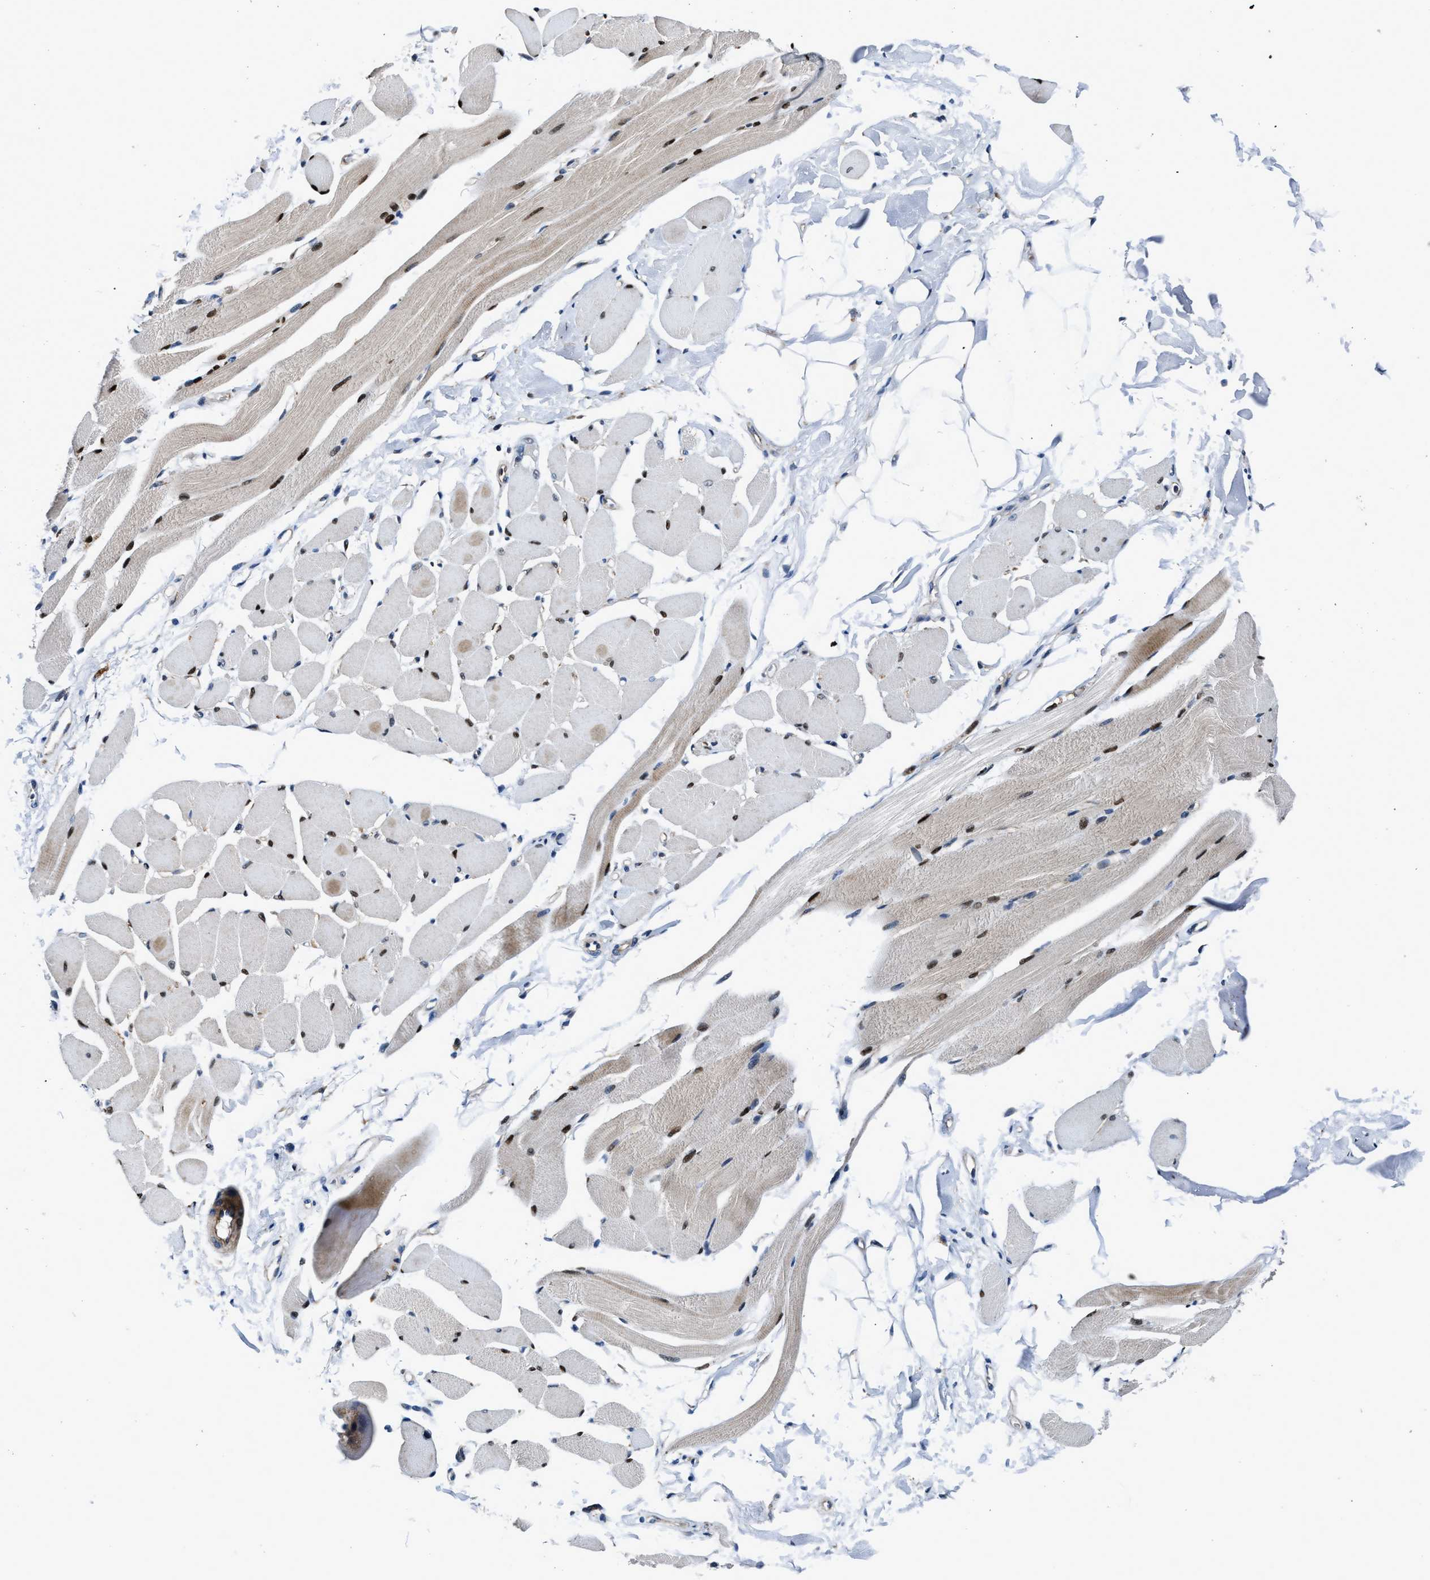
{"staining": {"intensity": "strong", "quantity": ">75%", "location": "nuclear"}, "tissue": "skeletal muscle", "cell_type": "Myocytes", "image_type": "normal", "snomed": [{"axis": "morphology", "description": "Normal tissue, NOS"}, {"axis": "topography", "description": "Skeletal muscle"}, {"axis": "topography", "description": "Peripheral nerve tissue"}], "caption": "Immunohistochemical staining of normal human skeletal muscle shows high levels of strong nuclear staining in approximately >75% of myocytes. (brown staining indicates protein expression, while blue staining denotes nuclei).", "gene": "C2orf66", "patient": {"sex": "female", "age": 84}}